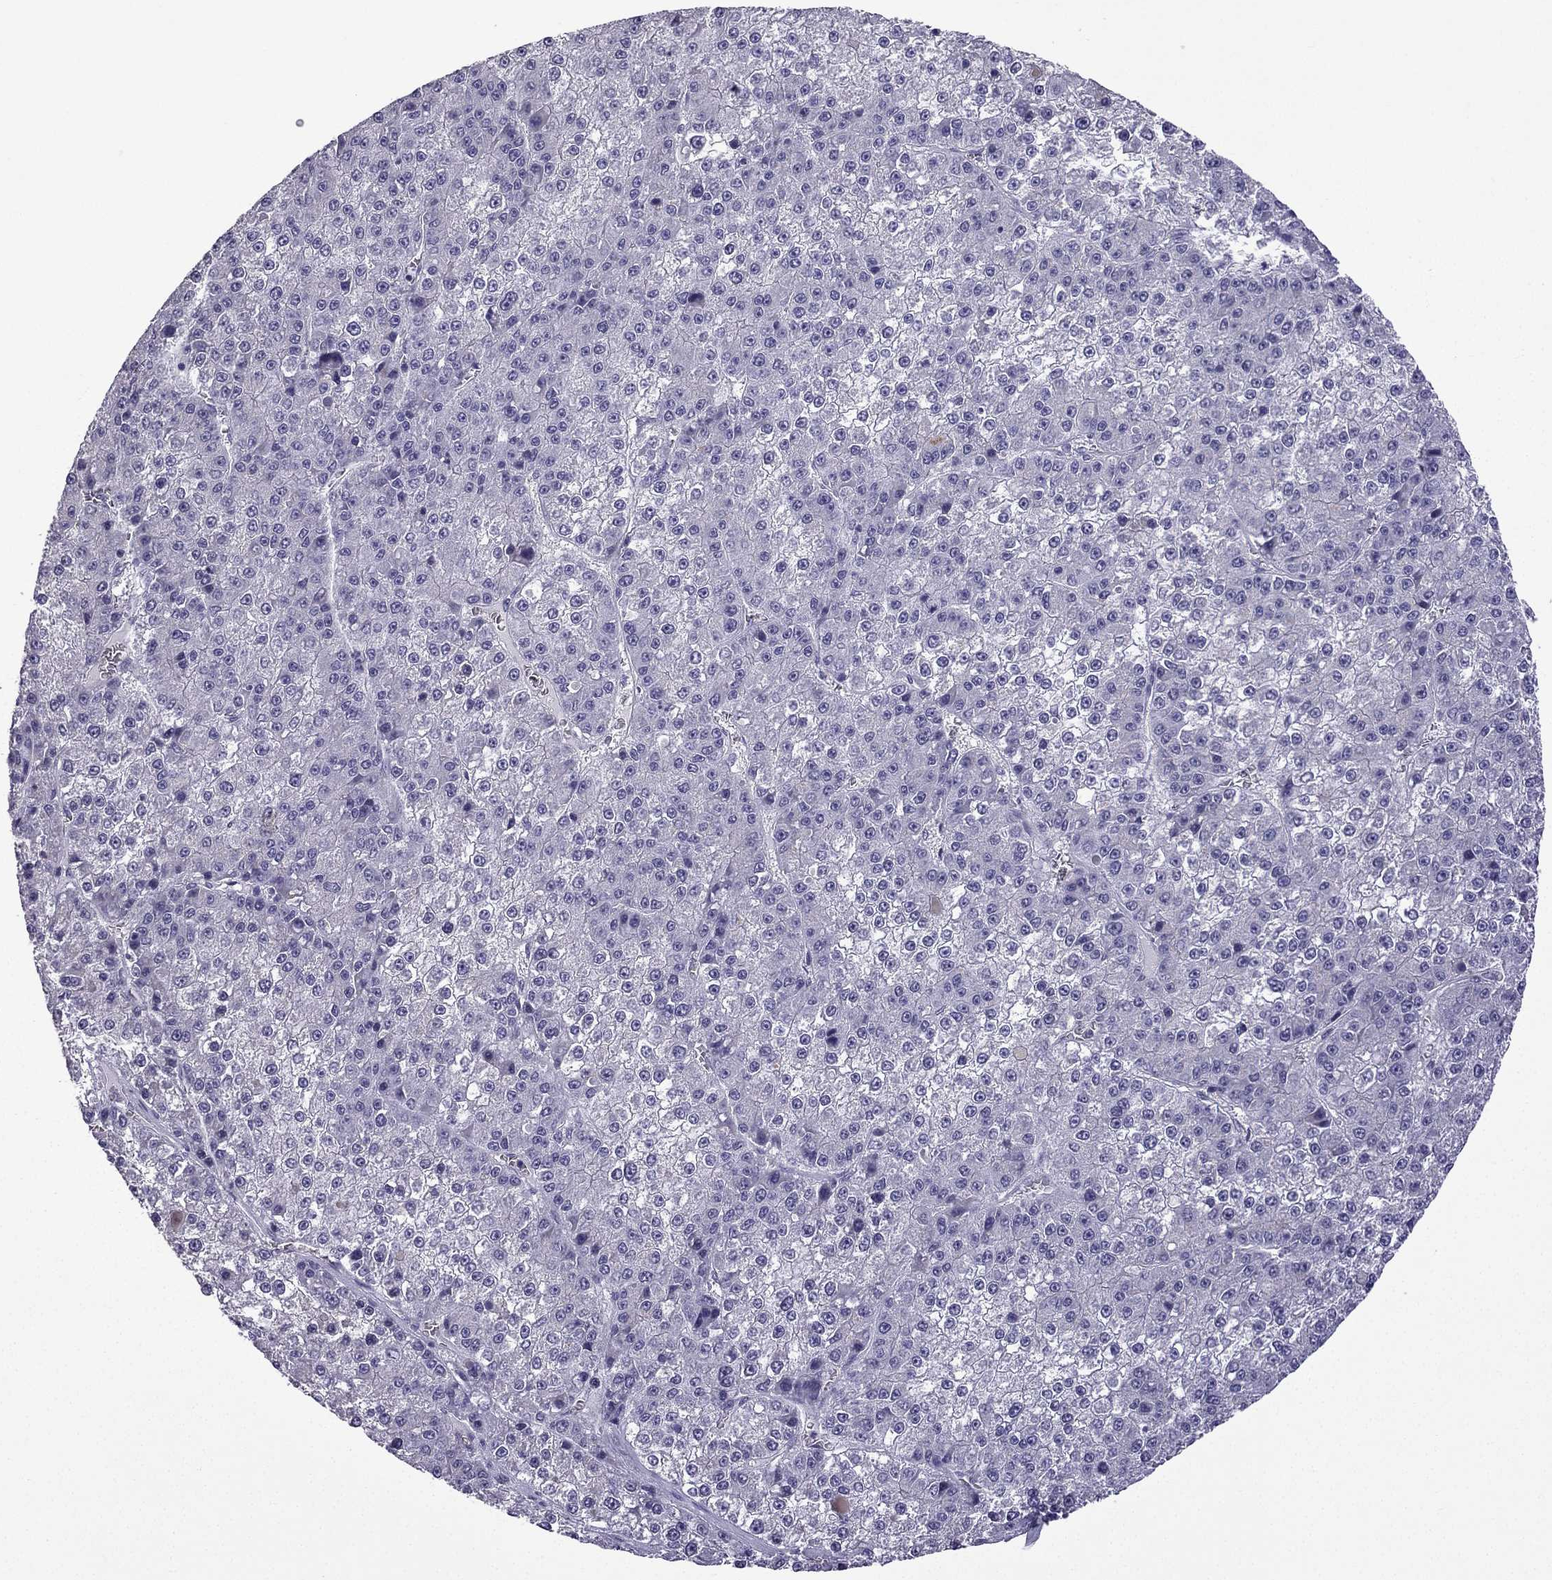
{"staining": {"intensity": "negative", "quantity": "none", "location": "none"}, "tissue": "liver cancer", "cell_type": "Tumor cells", "image_type": "cancer", "snomed": [{"axis": "morphology", "description": "Carcinoma, Hepatocellular, NOS"}, {"axis": "topography", "description": "Liver"}], "caption": "High magnification brightfield microscopy of liver cancer stained with DAB (3,3'-diaminobenzidine) (brown) and counterstained with hematoxylin (blue): tumor cells show no significant positivity.", "gene": "TTN", "patient": {"sex": "female", "age": 73}}